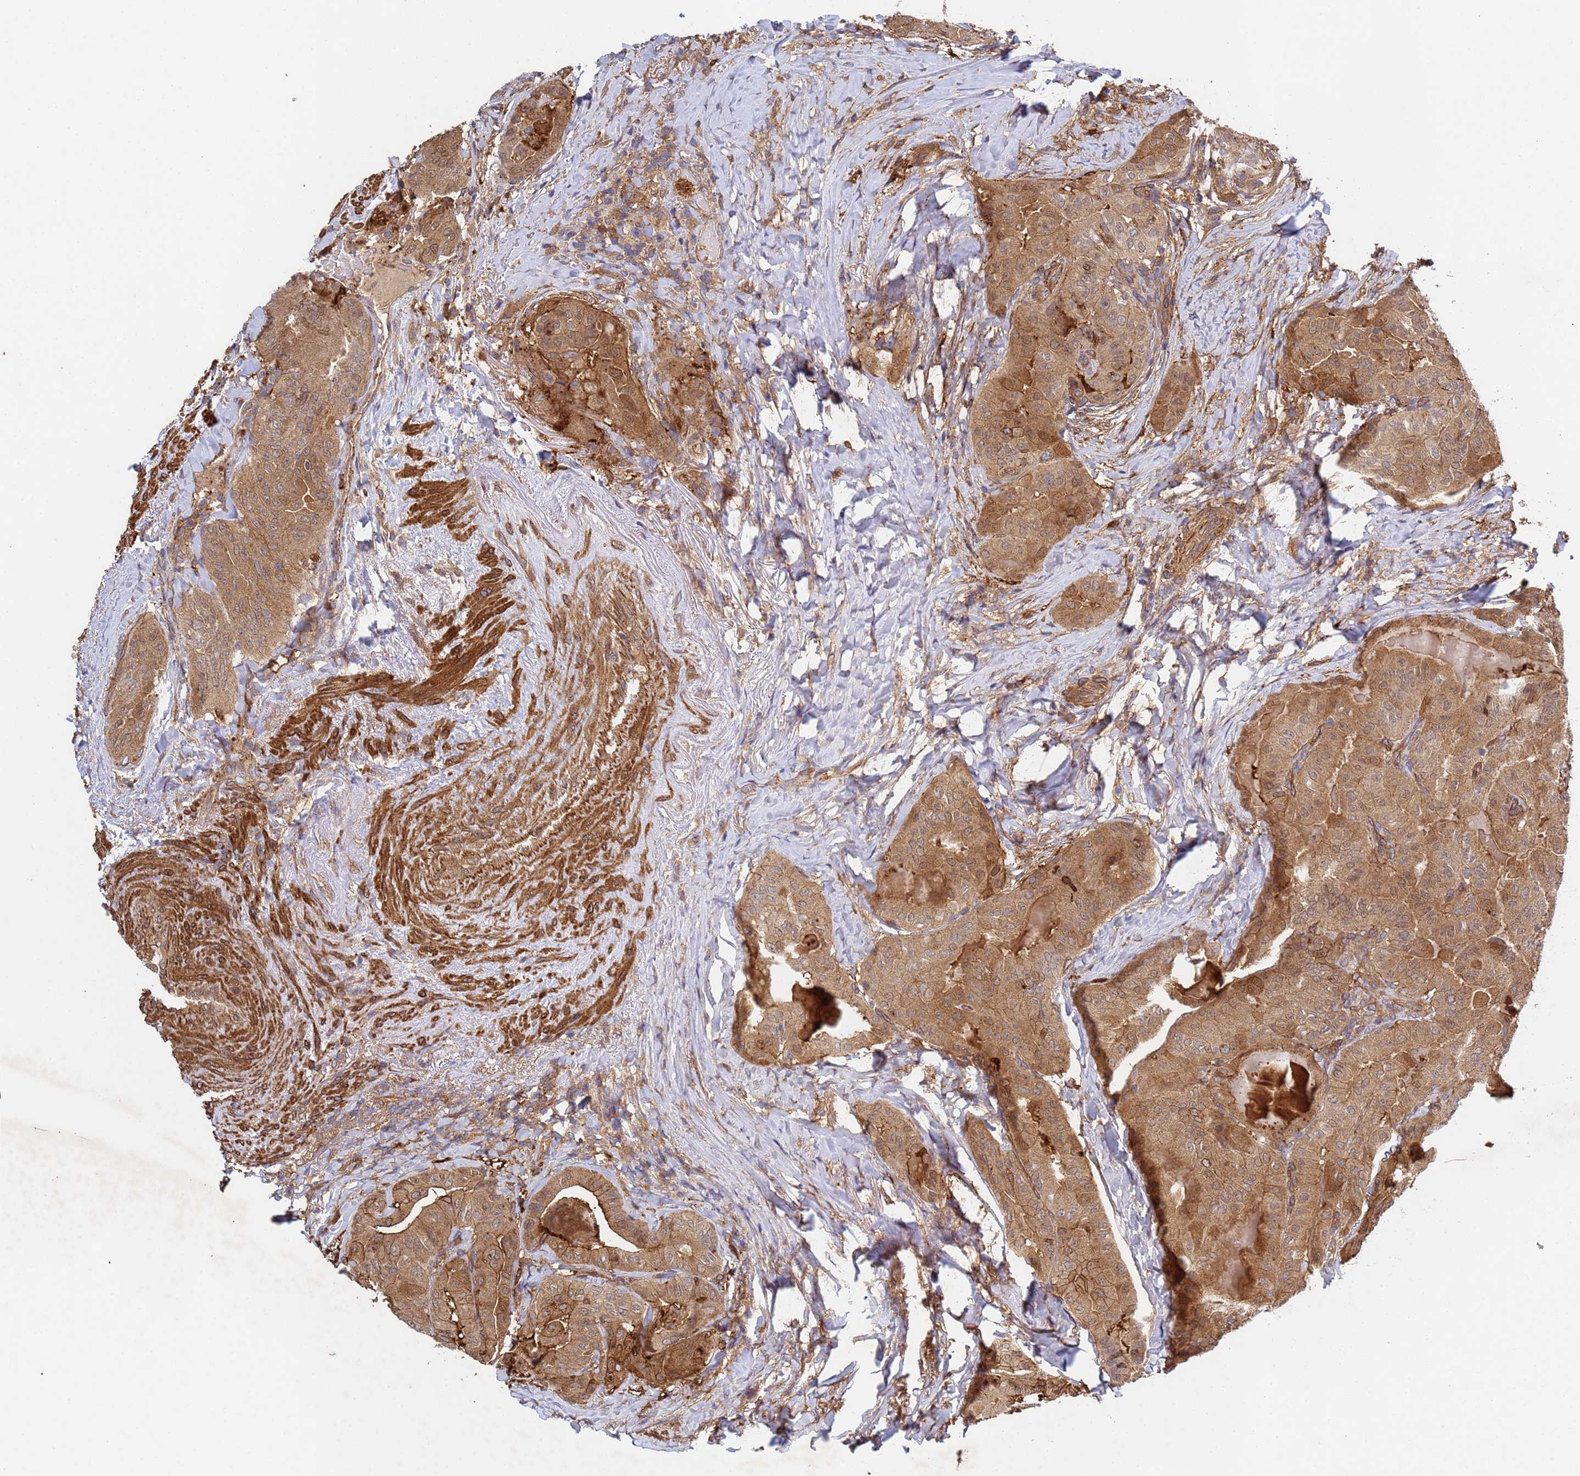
{"staining": {"intensity": "moderate", "quantity": ">75%", "location": "cytoplasmic/membranous"}, "tissue": "thyroid cancer", "cell_type": "Tumor cells", "image_type": "cancer", "snomed": [{"axis": "morphology", "description": "Papillary adenocarcinoma, NOS"}, {"axis": "topography", "description": "Thyroid gland"}], "caption": "Brown immunohistochemical staining in human thyroid cancer shows moderate cytoplasmic/membranous staining in approximately >75% of tumor cells. The staining was performed using DAB to visualize the protein expression in brown, while the nuclei were stained in blue with hematoxylin (Magnification: 20x).", "gene": "C8orf34", "patient": {"sex": "female", "age": 68}}